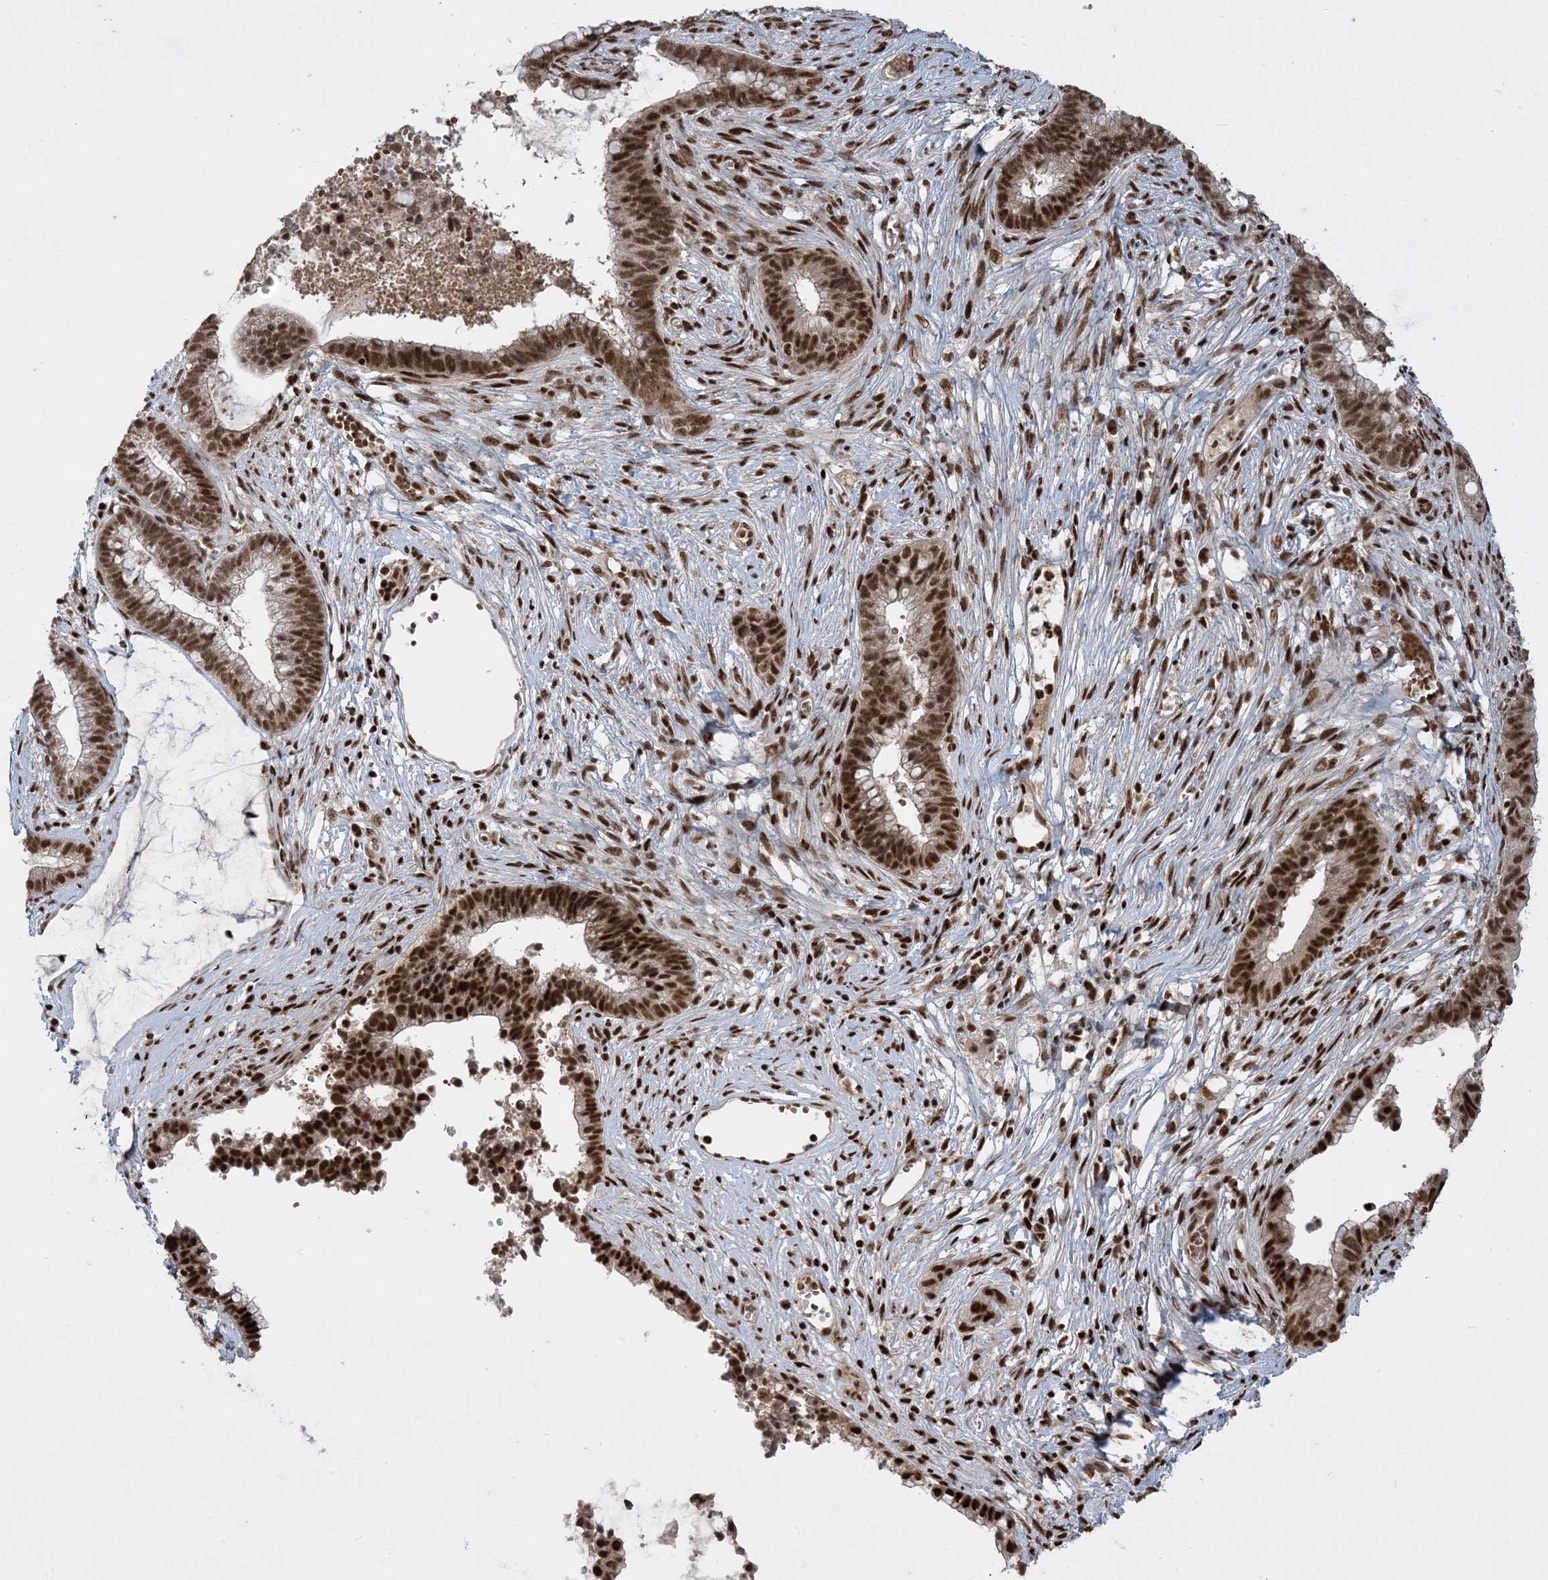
{"staining": {"intensity": "strong", "quantity": ">75%", "location": "nuclear"}, "tissue": "cervical cancer", "cell_type": "Tumor cells", "image_type": "cancer", "snomed": [{"axis": "morphology", "description": "Adenocarcinoma, NOS"}, {"axis": "topography", "description": "Cervix"}], "caption": "Protein expression analysis of cervical cancer exhibits strong nuclear staining in approximately >75% of tumor cells.", "gene": "PPIL2", "patient": {"sex": "female", "age": 44}}